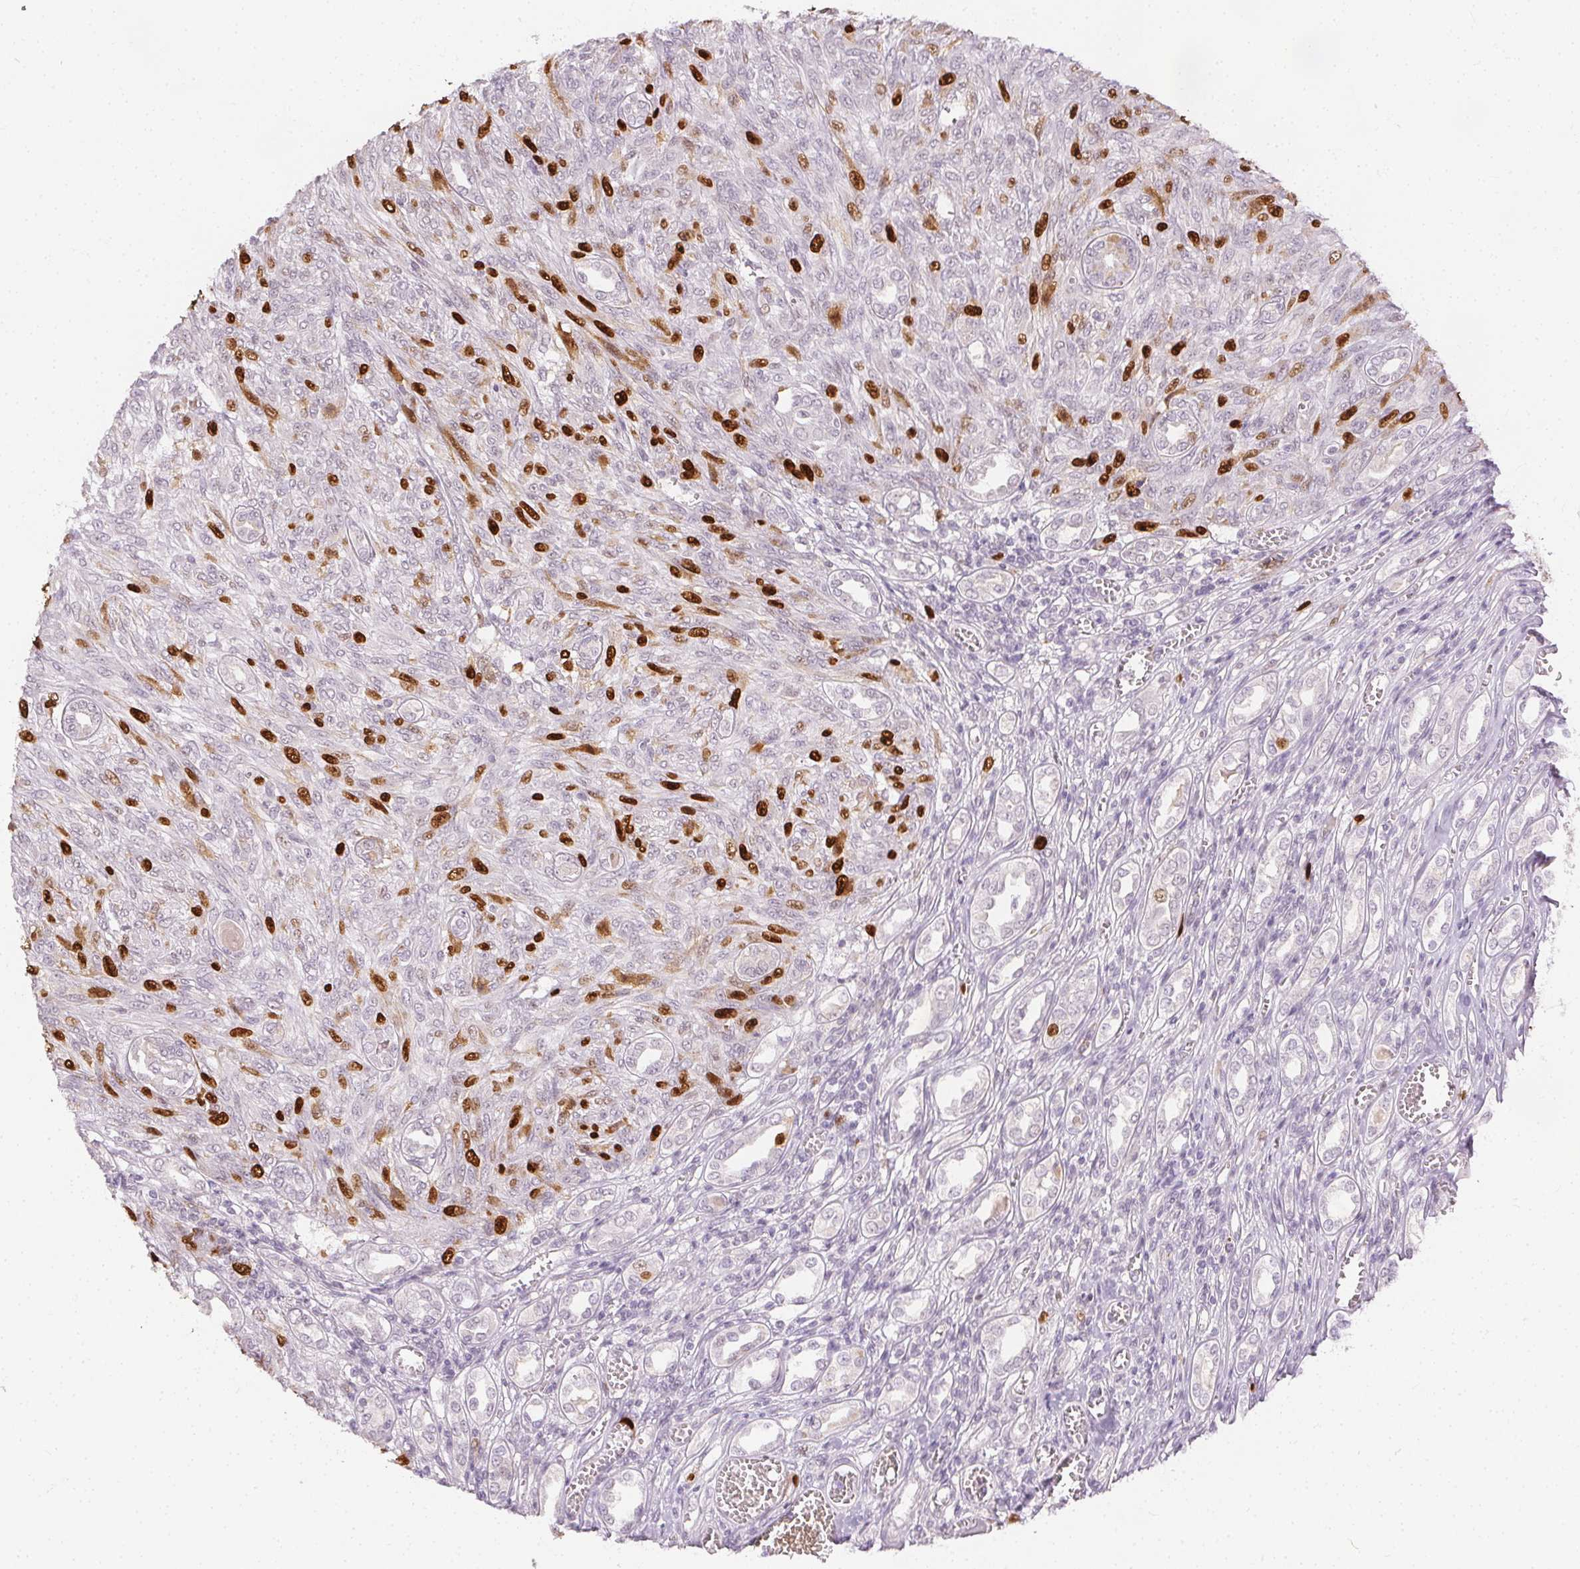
{"staining": {"intensity": "moderate", "quantity": "<25%", "location": "nuclear"}, "tissue": "renal cancer", "cell_type": "Tumor cells", "image_type": "cancer", "snomed": [{"axis": "morphology", "description": "Adenocarcinoma, NOS"}, {"axis": "topography", "description": "Kidney"}], "caption": "DAB immunohistochemical staining of human renal cancer displays moderate nuclear protein positivity in approximately <25% of tumor cells.", "gene": "ANLN", "patient": {"sex": "male", "age": 58}}